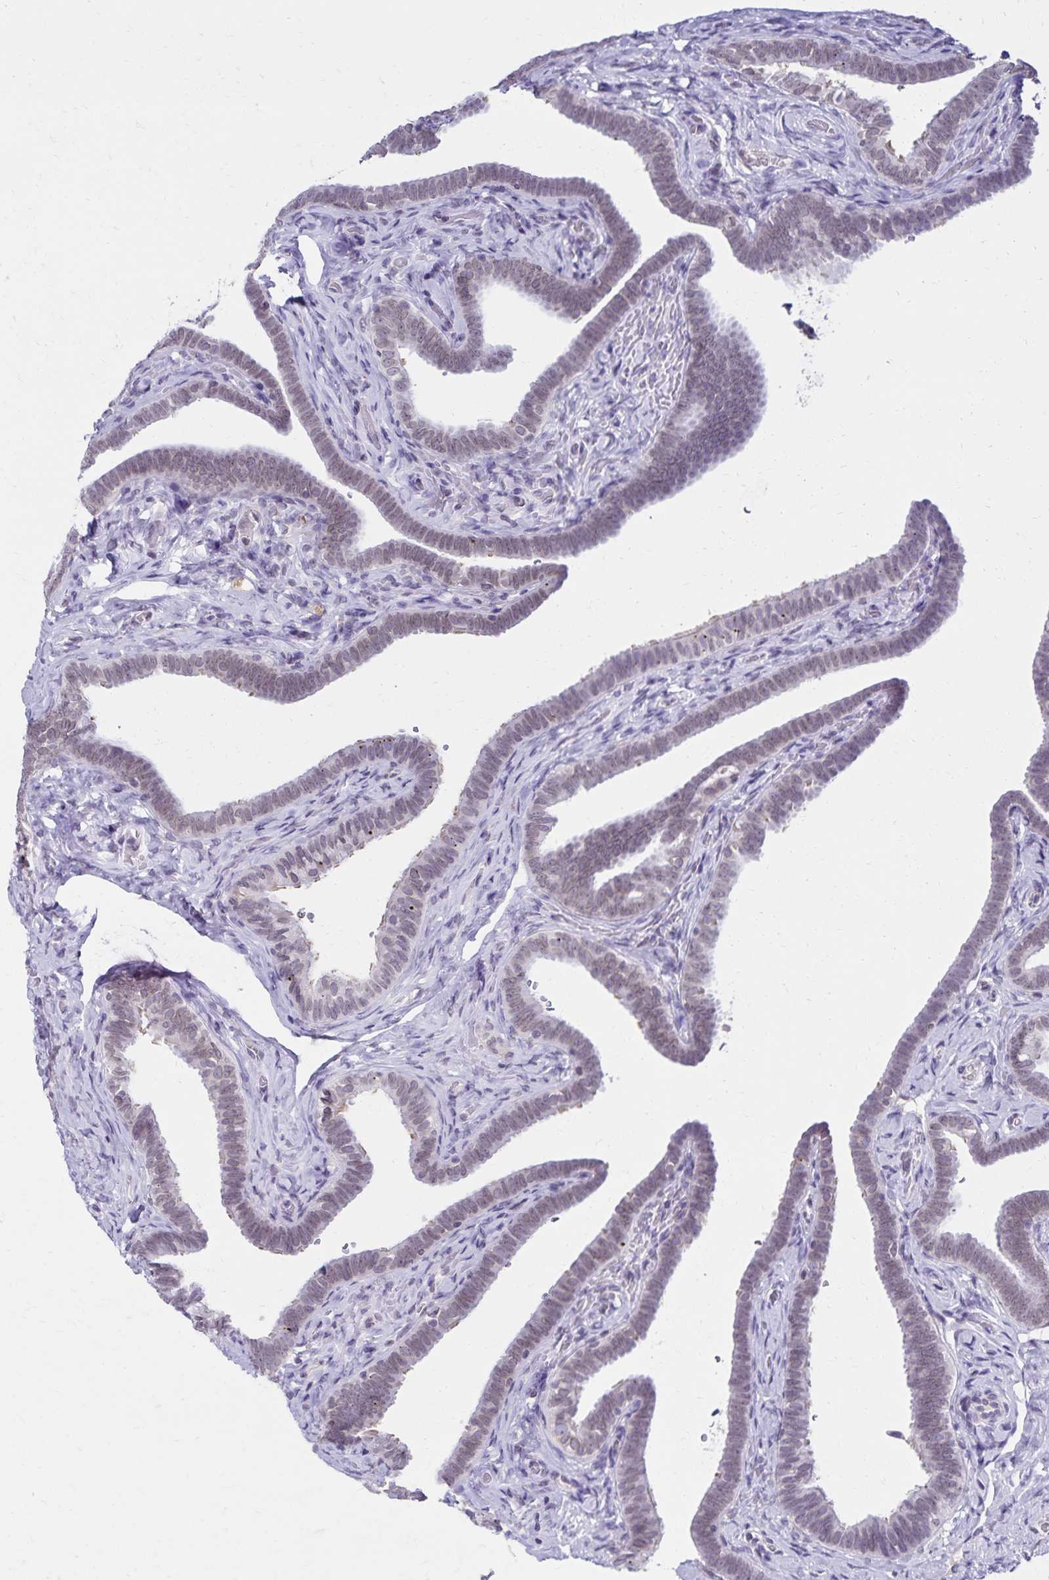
{"staining": {"intensity": "weak", "quantity": "25%-75%", "location": "cytoplasmic/membranous,nuclear"}, "tissue": "fallopian tube", "cell_type": "Glandular cells", "image_type": "normal", "snomed": [{"axis": "morphology", "description": "Normal tissue, NOS"}, {"axis": "topography", "description": "Fallopian tube"}], "caption": "Immunohistochemistry (DAB) staining of unremarkable fallopian tube displays weak cytoplasmic/membranous,nuclear protein positivity in about 25%-75% of glandular cells. The protein of interest is stained brown, and the nuclei are stained in blue (DAB (3,3'-diaminobenzidine) IHC with brightfield microscopy, high magnification).", "gene": "FAM166C", "patient": {"sex": "female", "age": 69}}